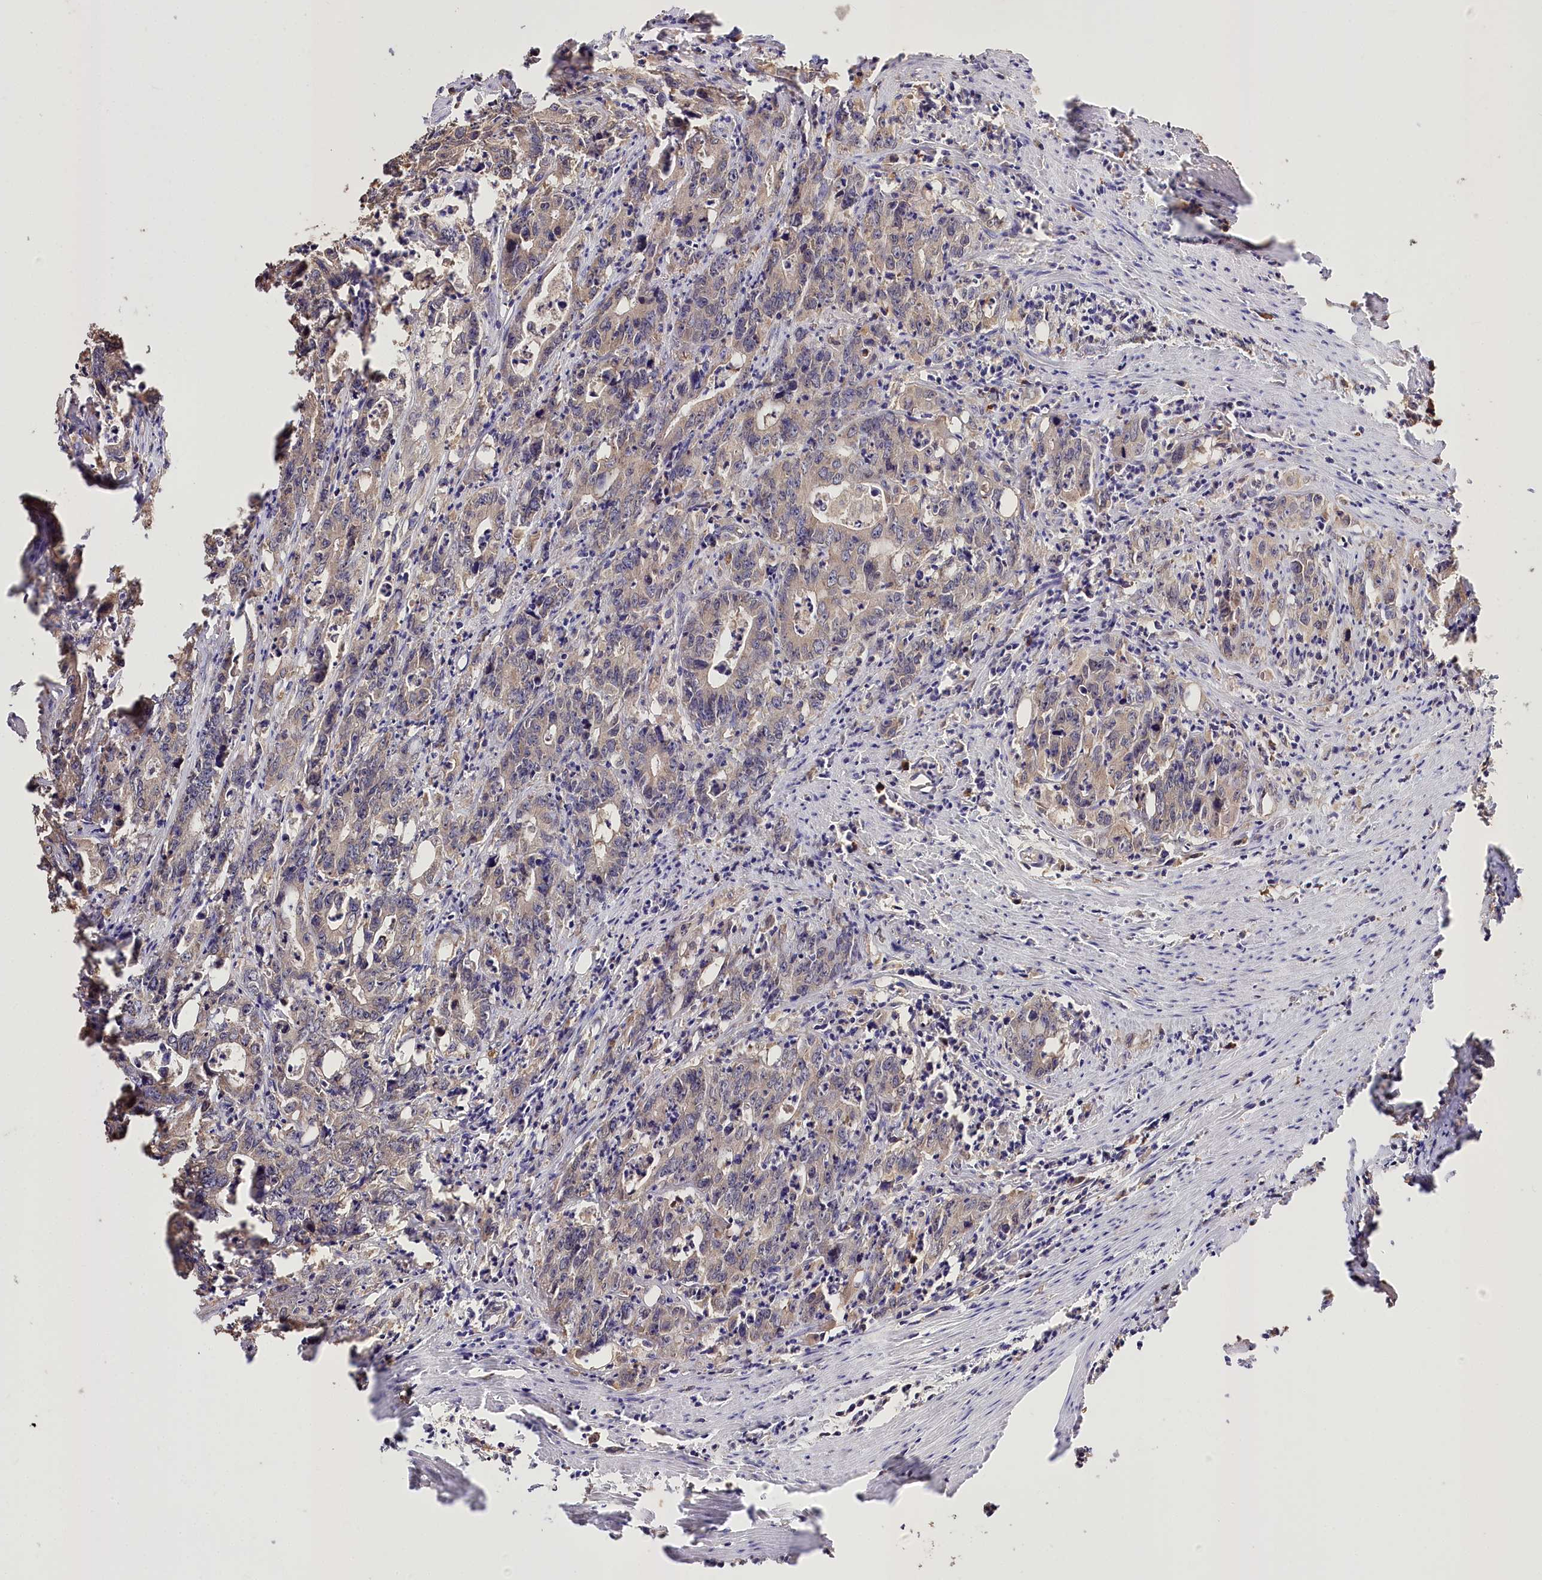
{"staining": {"intensity": "weak", "quantity": "25%-75%", "location": "cytoplasmic/membranous"}, "tissue": "colorectal cancer", "cell_type": "Tumor cells", "image_type": "cancer", "snomed": [{"axis": "morphology", "description": "Adenocarcinoma, NOS"}, {"axis": "topography", "description": "Colon"}], "caption": "There is low levels of weak cytoplasmic/membranous staining in tumor cells of colorectal cancer, as demonstrated by immunohistochemical staining (brown color).", "gene": "R3HDM2", "patient": {"sex": "female", "age": 75}}